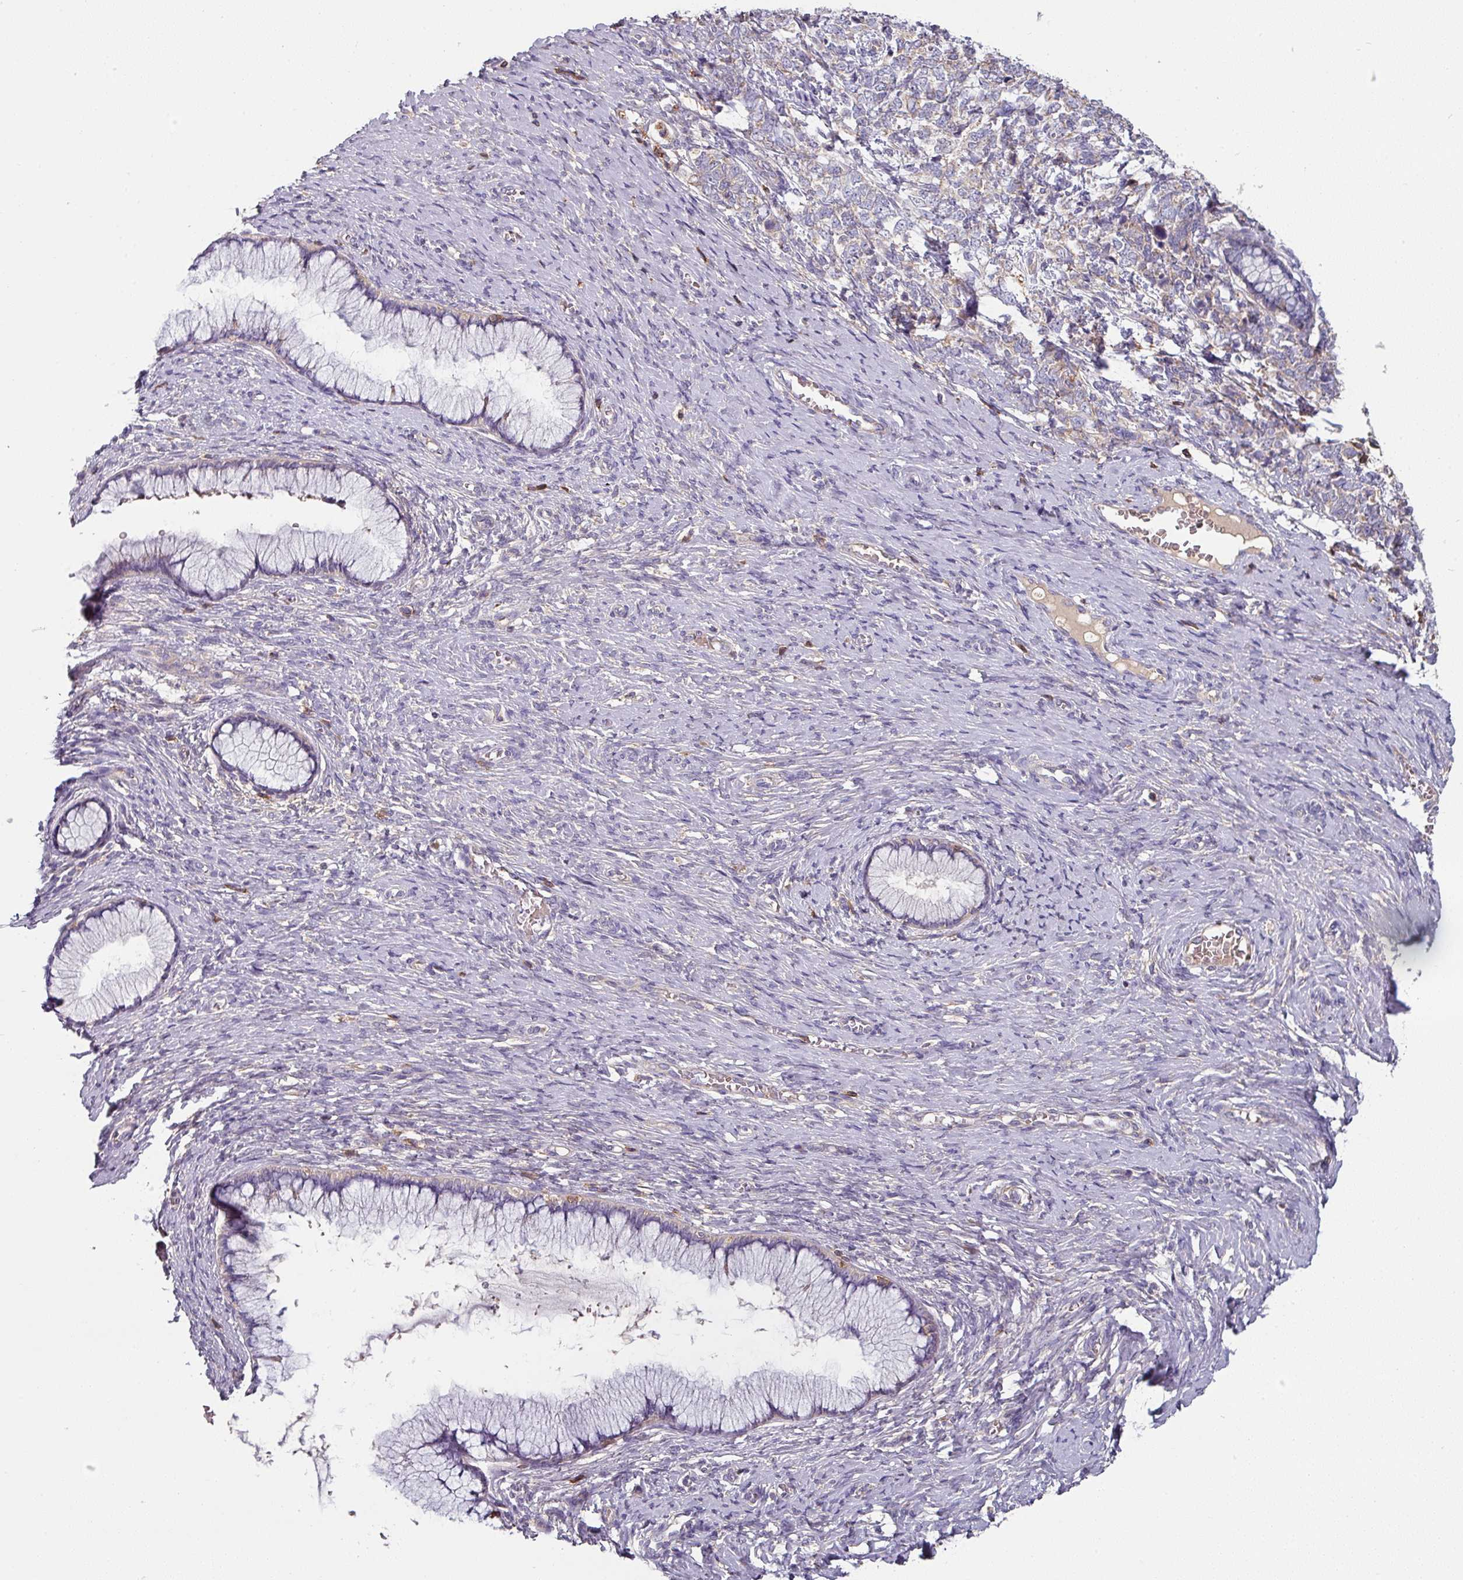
{"staining": {"intensity": "negative", "quantity": "none", "location": "none"}, "tissue": "cervical cancer", "cell_type": "Tumor cells", "image_type": "cancer", "snomed": [{"axis": "morphology", "description": "Squamous cell carcinoma, NOS"}, {"axis": "topography", "description": "Cervix"}], "caption": "There is no significant positivity in tumor cells of squamous cell carcinoma (cervical).", "gene": "CD3G", "patient": {"sex": "female", "age": 63}}